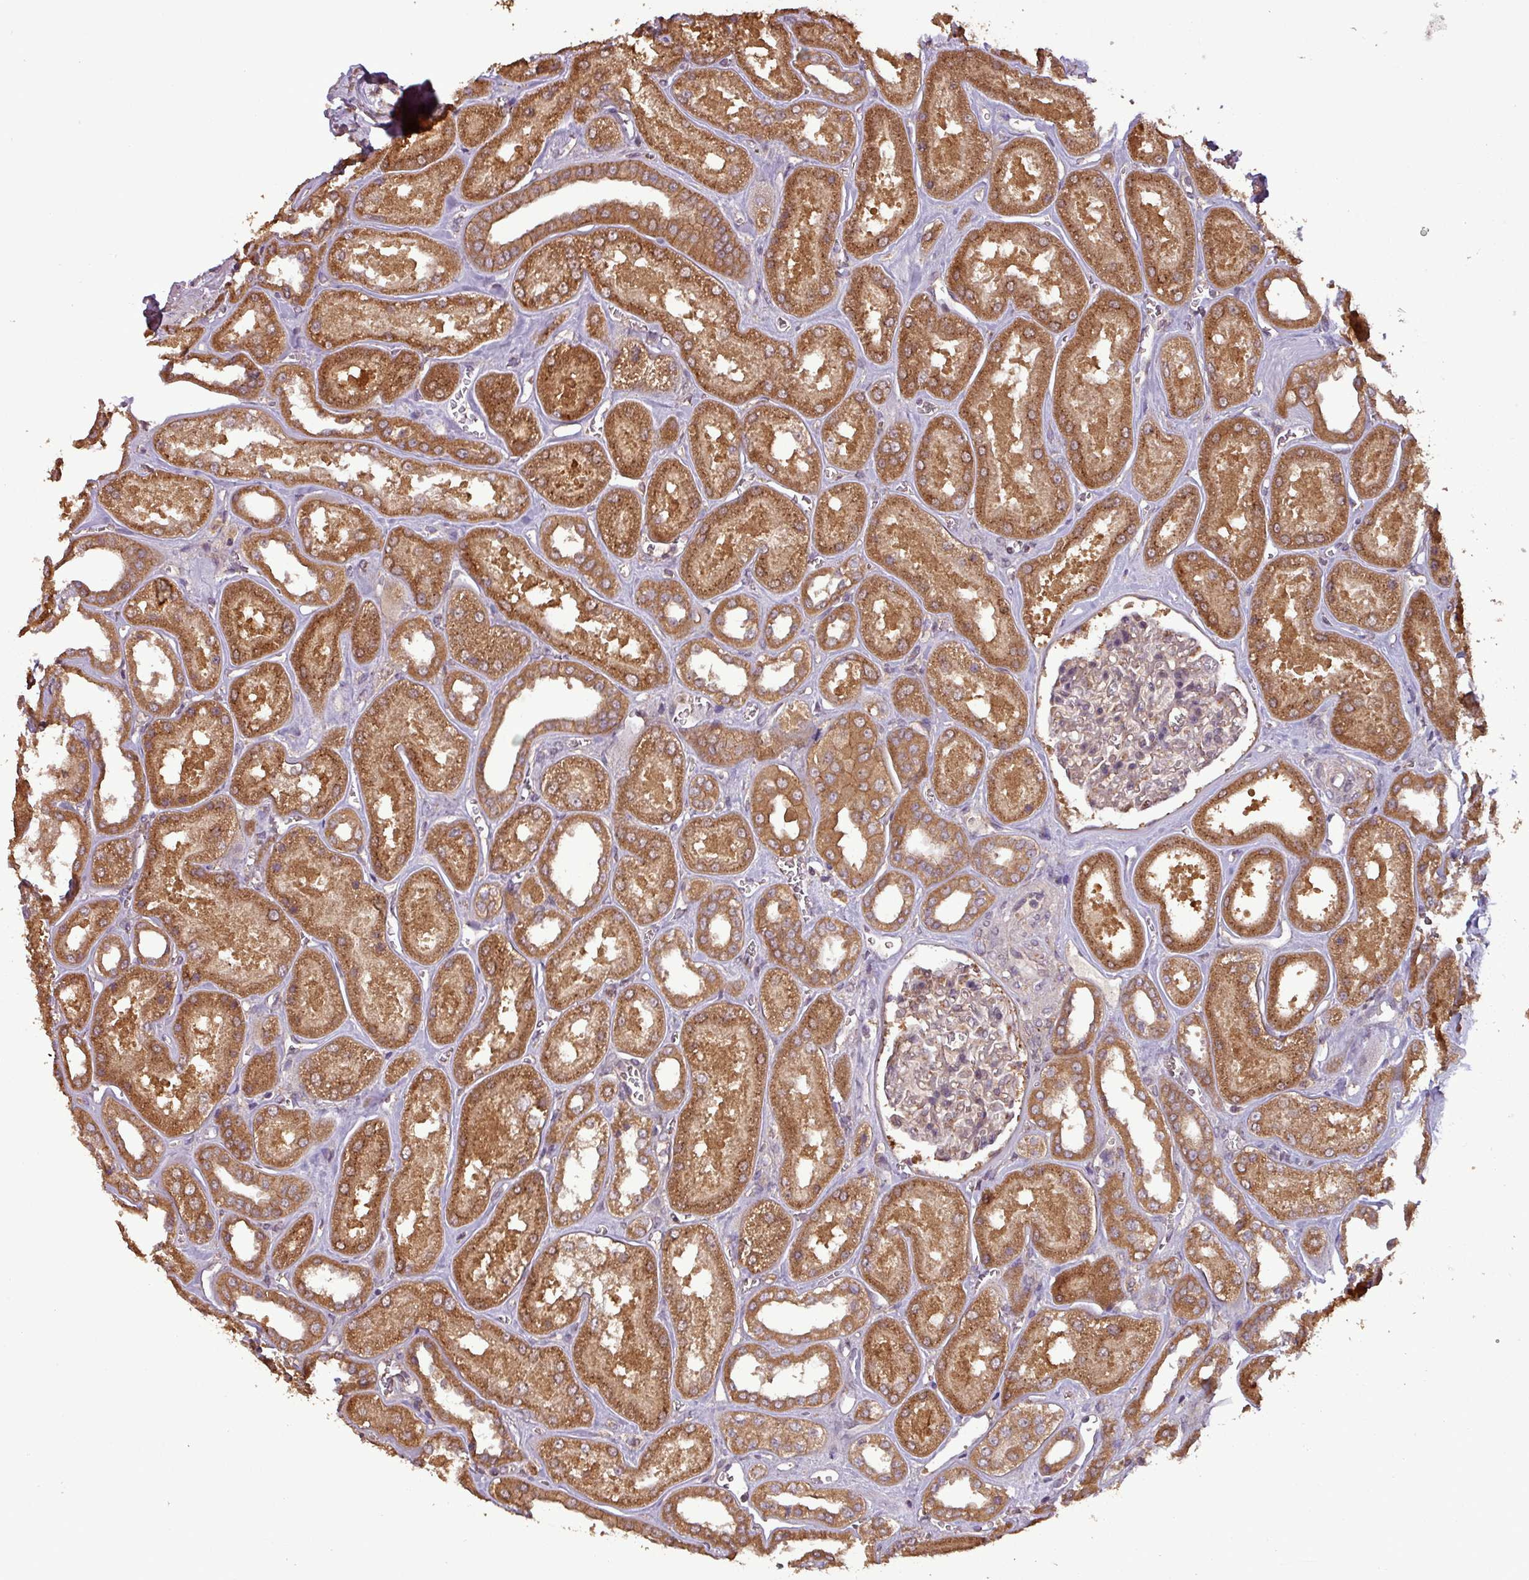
{"staining": {"intensity": "negative", "quantity": "none", "location": "none"}, "tissue": "kidney", "cell_type": "Cells in glomeruli", "image_type": "normal", "snomed": [{"axis": "morphology", "description": "Normal tissue, NOS"}, {"axis": "morphology", "description": "Adenocarcinoma, NOS"}, {"axis": "topography", "description": "Kidney"}], "caption": "Histopathology image shows no significant protein expression in cells in glomeruli of normal kidney. (DAB immunohistochemistry, high magnification).", "gene": "NT5C3A", "patient": {"sex": "female", "age": 68}}